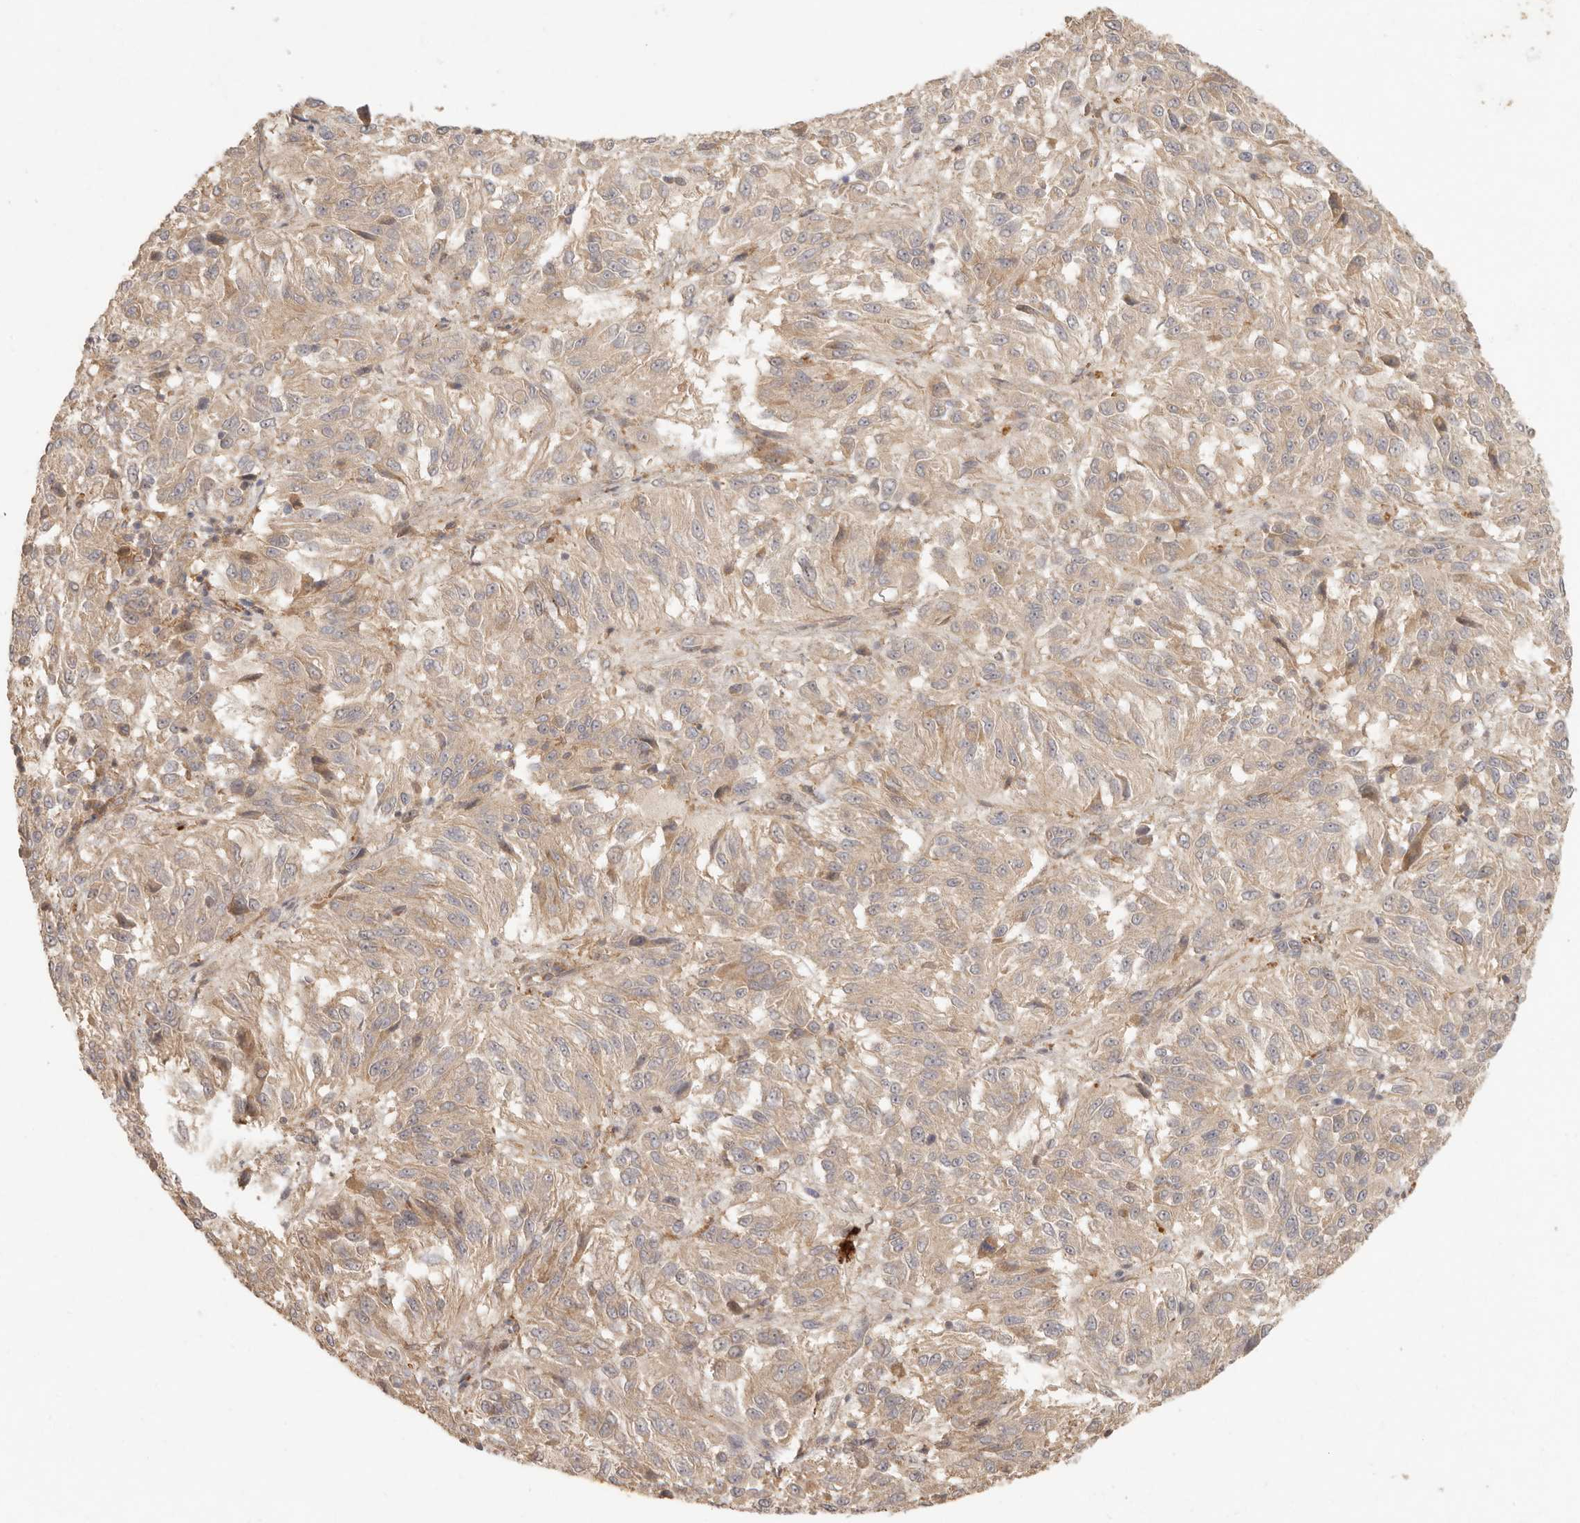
{"staining": {"intensity": "weak", "quantity": ">75%", "location": "cytoplasmic/membranous"}, "tissue": "melanoma", "cell_type": "Tumor cells", "image_type": "cancer", "snomed": [{"axis": "morphology", "description": "Malignant melanoma, Metastatic site"}, {"axis": "topography", "description": "Lung"}], "caption": "Malignant melanoma (metastatic site) was stained to show a protein in brown. There is low levels of weak cytoplasmic/membranous positivity in about >75% of tumor cells.", "gene": "VIPR1", "patient": {"sex": "male", "age": 64}}